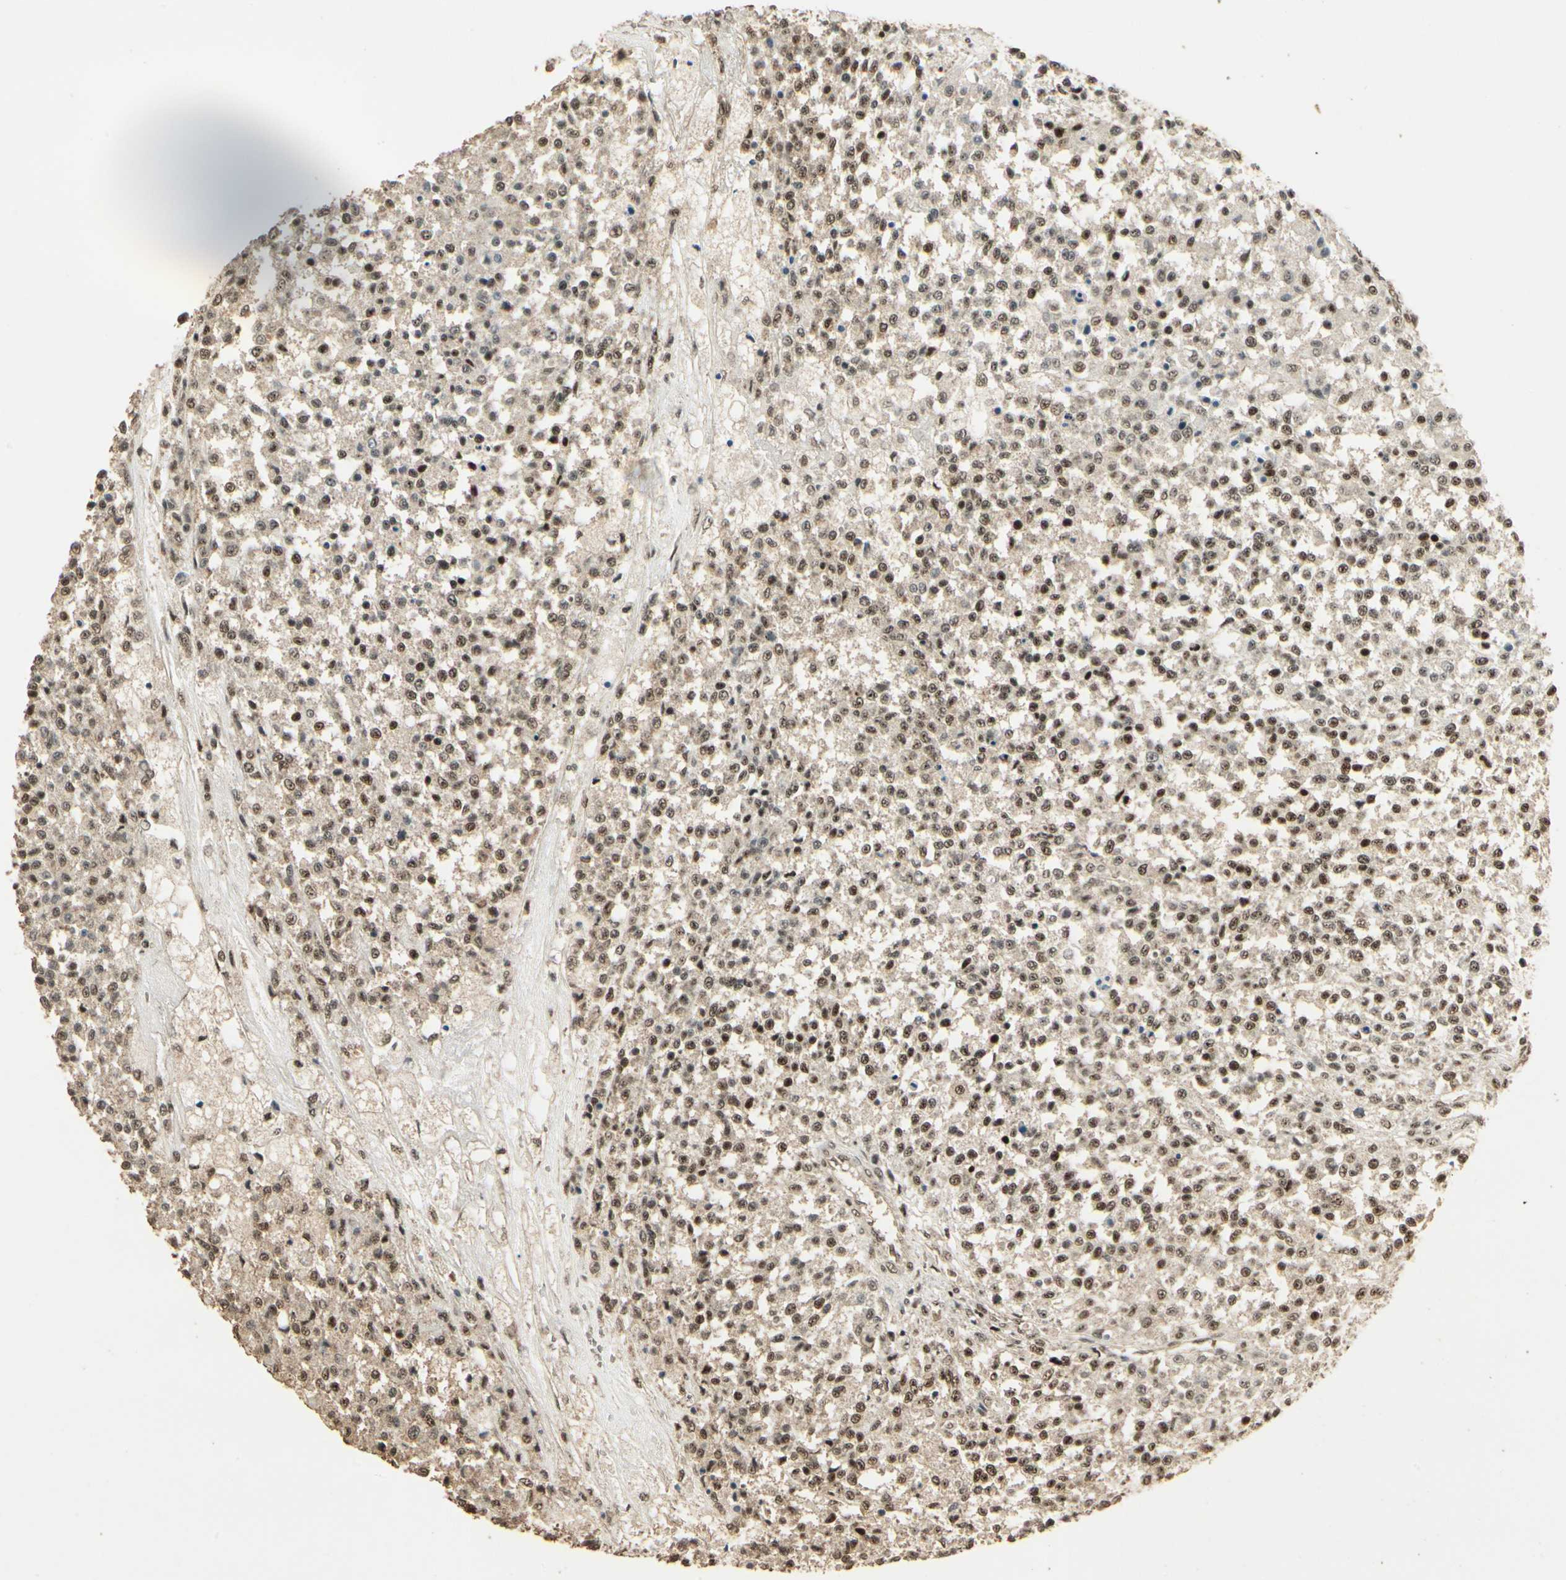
{"staining": {"intensity": "moderate", "quantity": ">75%", "location": "cytoplasmic/membranous,nuclear"}, "tissue": "testis cancer", "cell_type": "Tumor cells", "image_type": "cancer", "snomed": [{"axis": "morphology", "description": "Seminoma, NOS"}, {"axis": "topography", "description": "Testis"}], "caption": "Human testis cancer stained for a protein (brown) demonstrates moderate cytoplasmic/membranous and nuclear positive staining in about >75% of tumor cells.", "gene": "RBM25", "patient": {"sex": "male", "age": 59}}